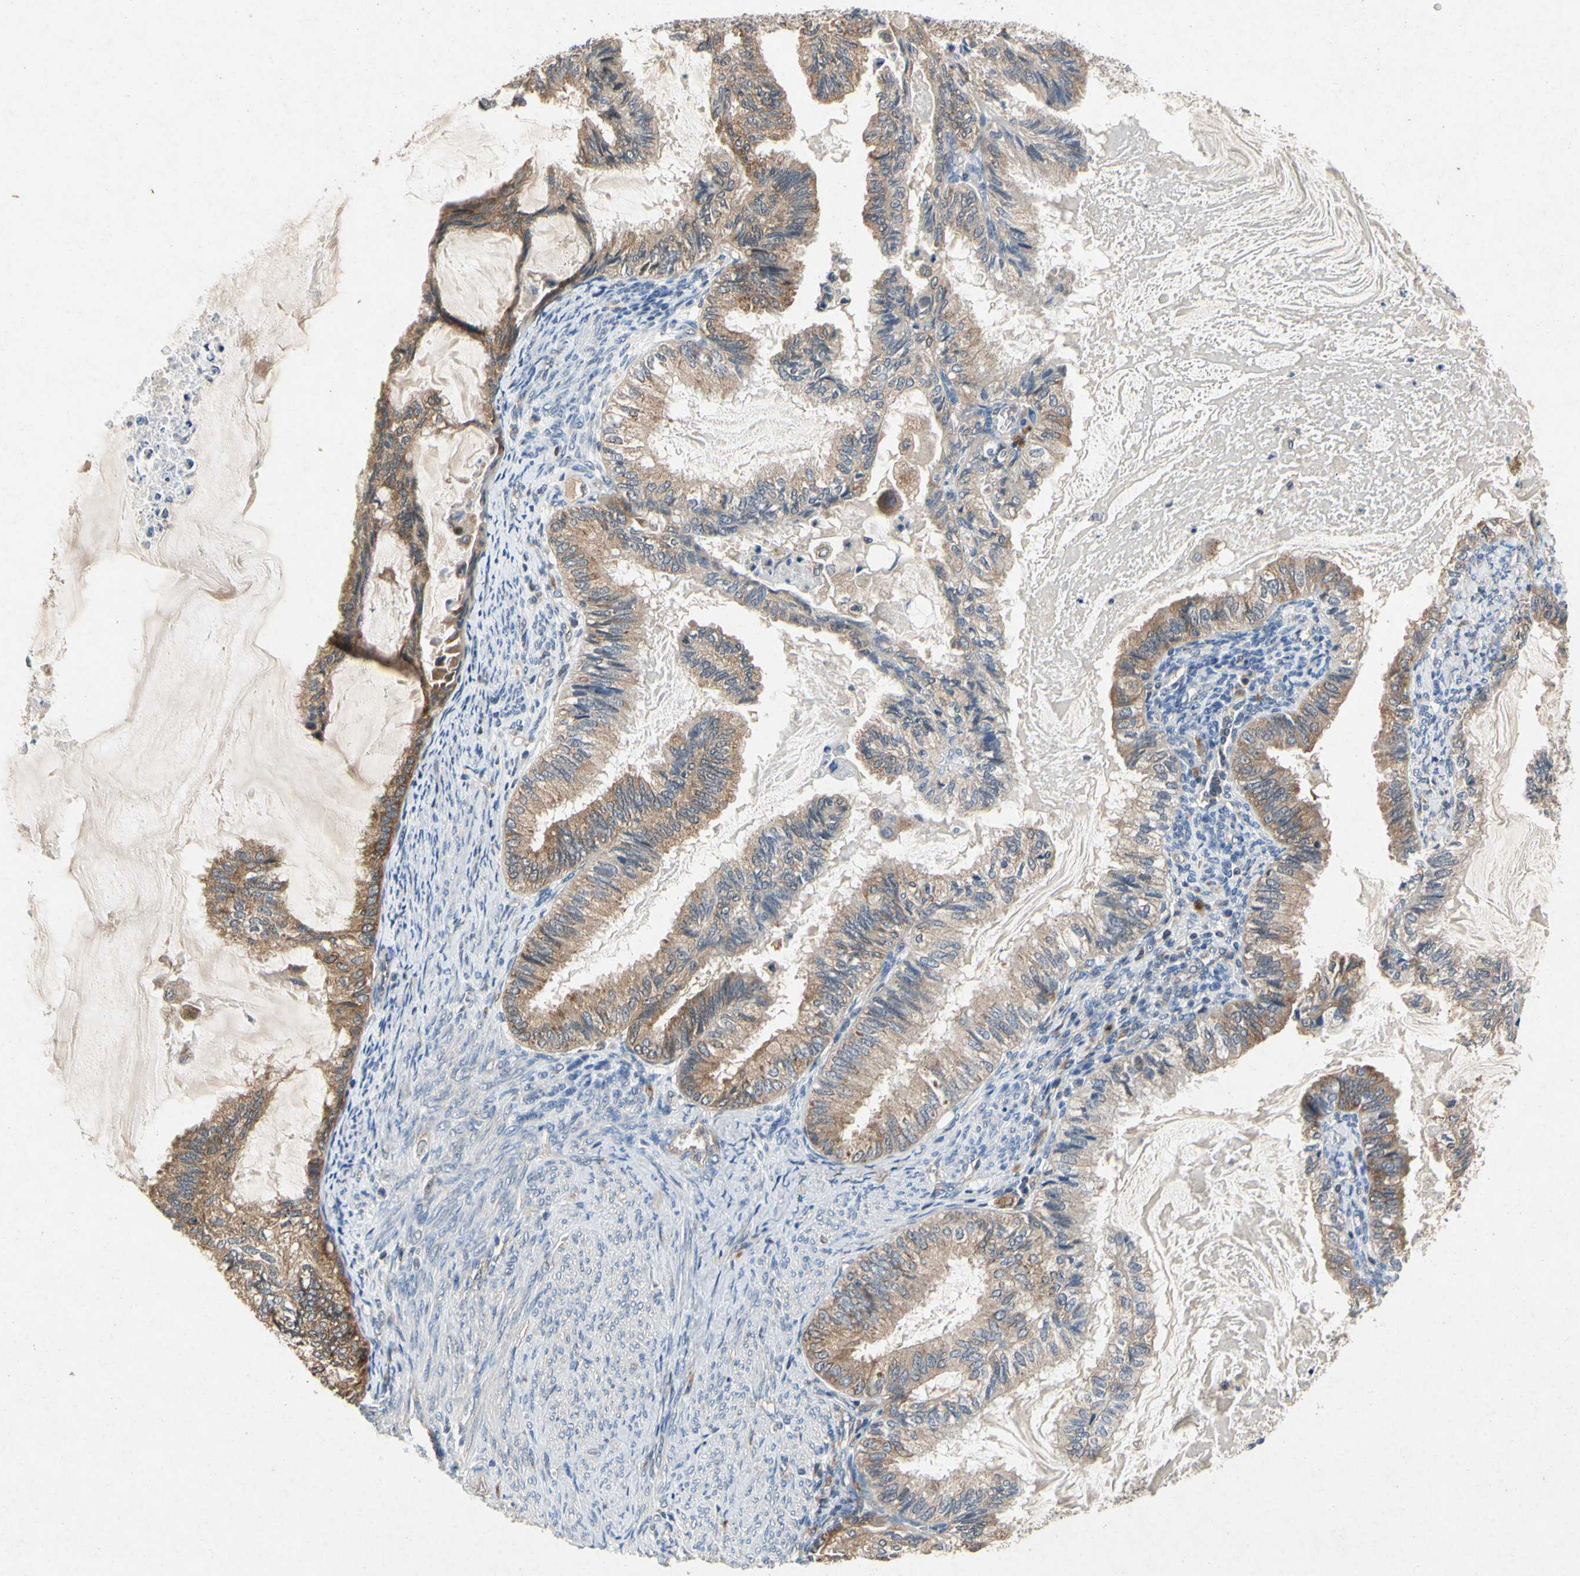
{"staining": {"intensity": "moderate", "quantity": ">75%", "location": "cytoplasmic/membranous"}, "tissue": "cervical cancer", "cell_type": "Tumor cells", "image_type": "cancer", "snomed": [{"axis": "morphology", "description": "Normal tissue, NOS"}, {"axis": "morphology", "description": "Adenocarcinoma, NOS"}, {"axis": "topography", "description": "Cervix"}, {"axis": "topography", "description": "Endometrium"}], "caption": "This is a micrograph of IHC staining of cervical adenocarcinoma, which shows moderate staining in the cytoplasmic/membranous of tumor cells.", "gene": "RPS6KA1", "patient": {"sex": "female", "age": 86}}